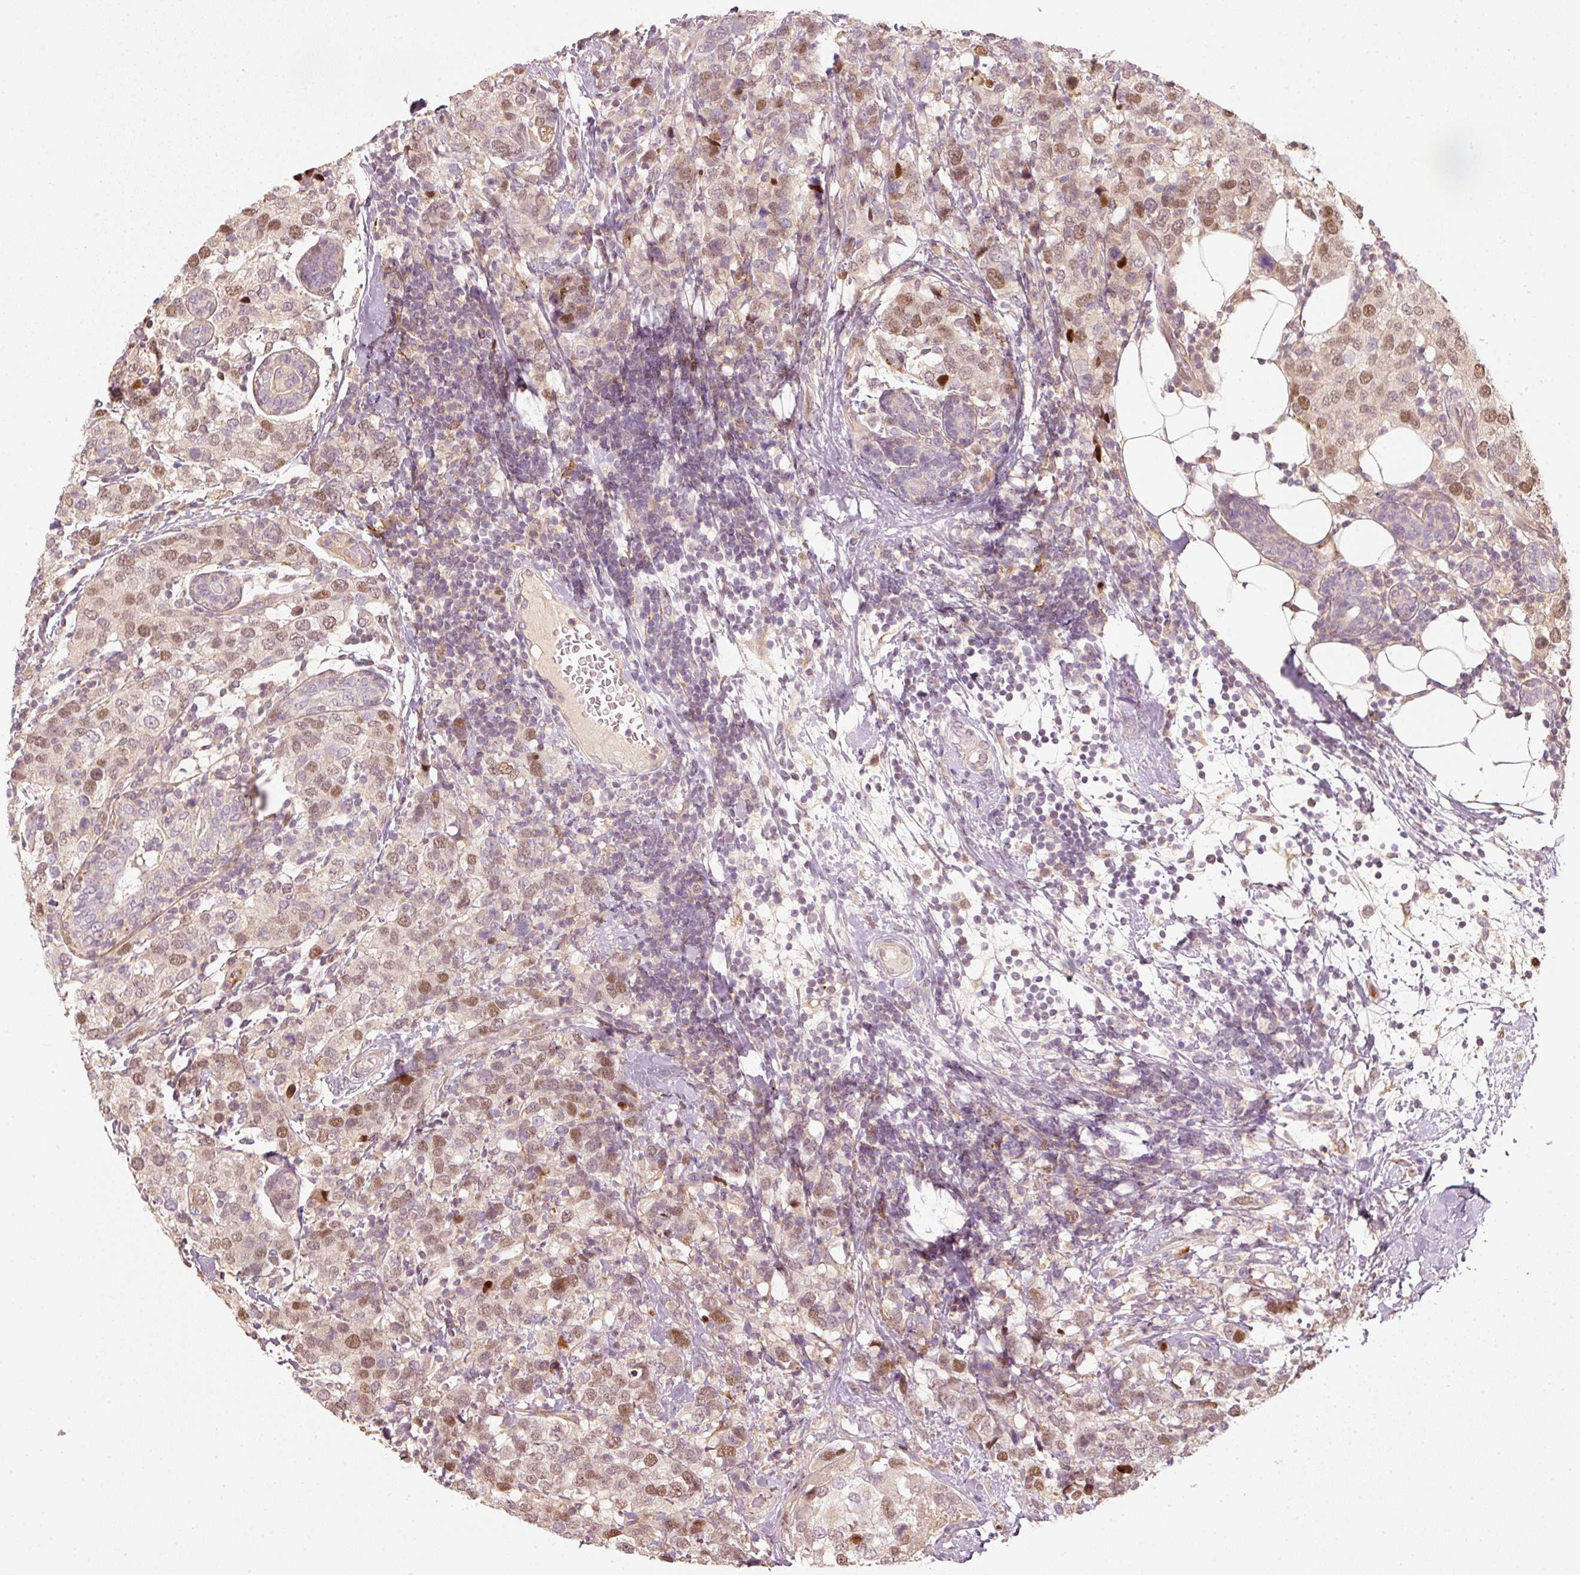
{"staining": {"intensity": "moderate", "quantity": "25%-75%", "location": "nuclear"}, "tissue": "breast cancer", "cell_type": "Tumor cells", "image_type": "cancer", "snomed": [{"axis": "morphology", "description": "Lobular carcinoma"}, {"axis": "topography", "description": "Breast"}], "caption": "Human lobular carcinoma (breast) stained with a brown dye reveals moderate nuclear positive staining in about 25%-75% of tumor cells.", "gene": "TREX2", "patient": {"sex": "female", "age": 59}}